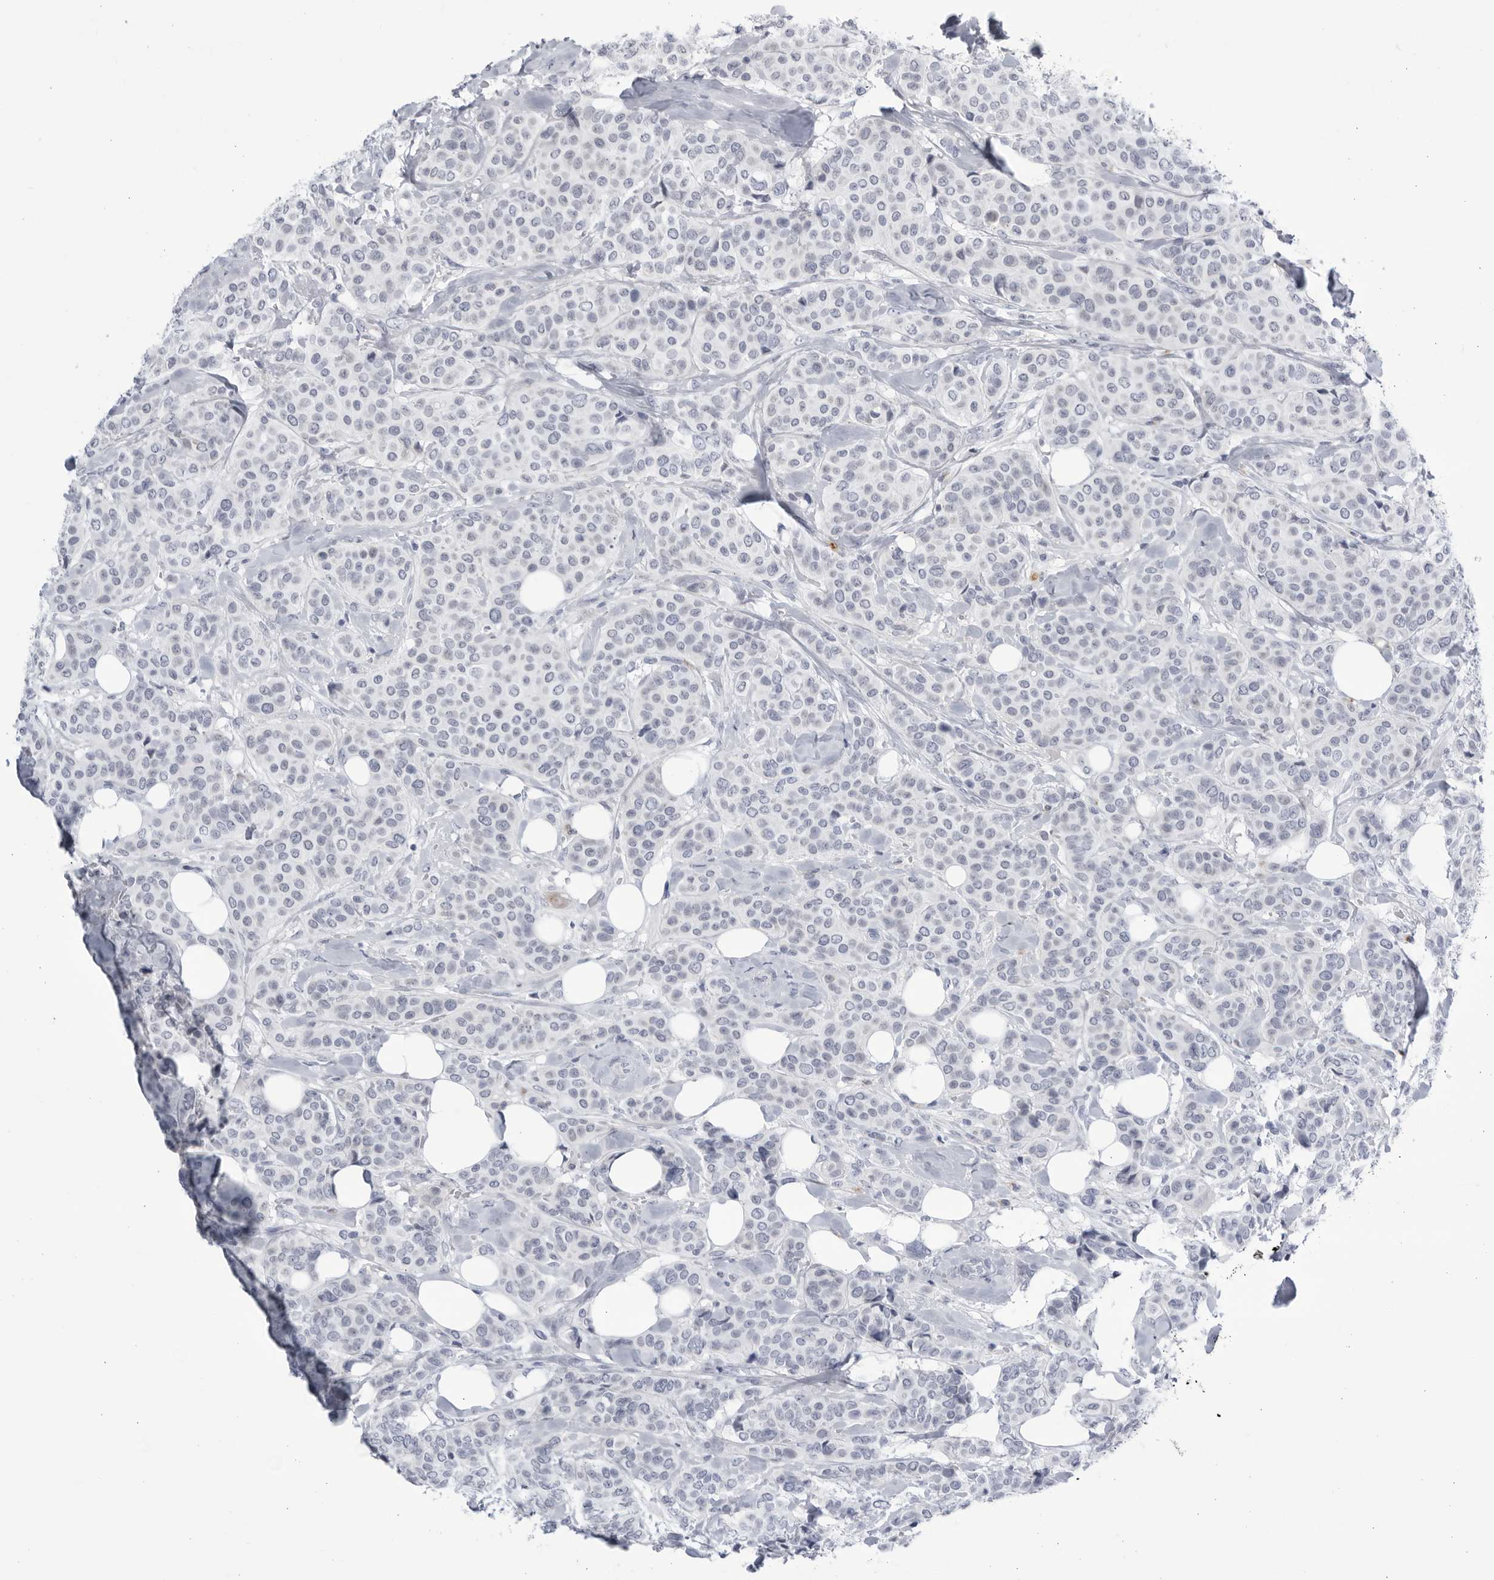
{"staining": {"intensity": "negative", "quantity": "none", "location": "none"}, "tissue": "breast cancer", "cell_type": "Tumor cells", "image_type": "cancer", "snomed": [{"axis": "morphology", "description": "Lobular carcinoma"}, {"axis": "topography", "description": "Breast"}], "caption": "Tumor cells show no significant protein expression in breast cancer.", "gene": "CCDC181", "patient": {"sex": "female", "age": 51}}